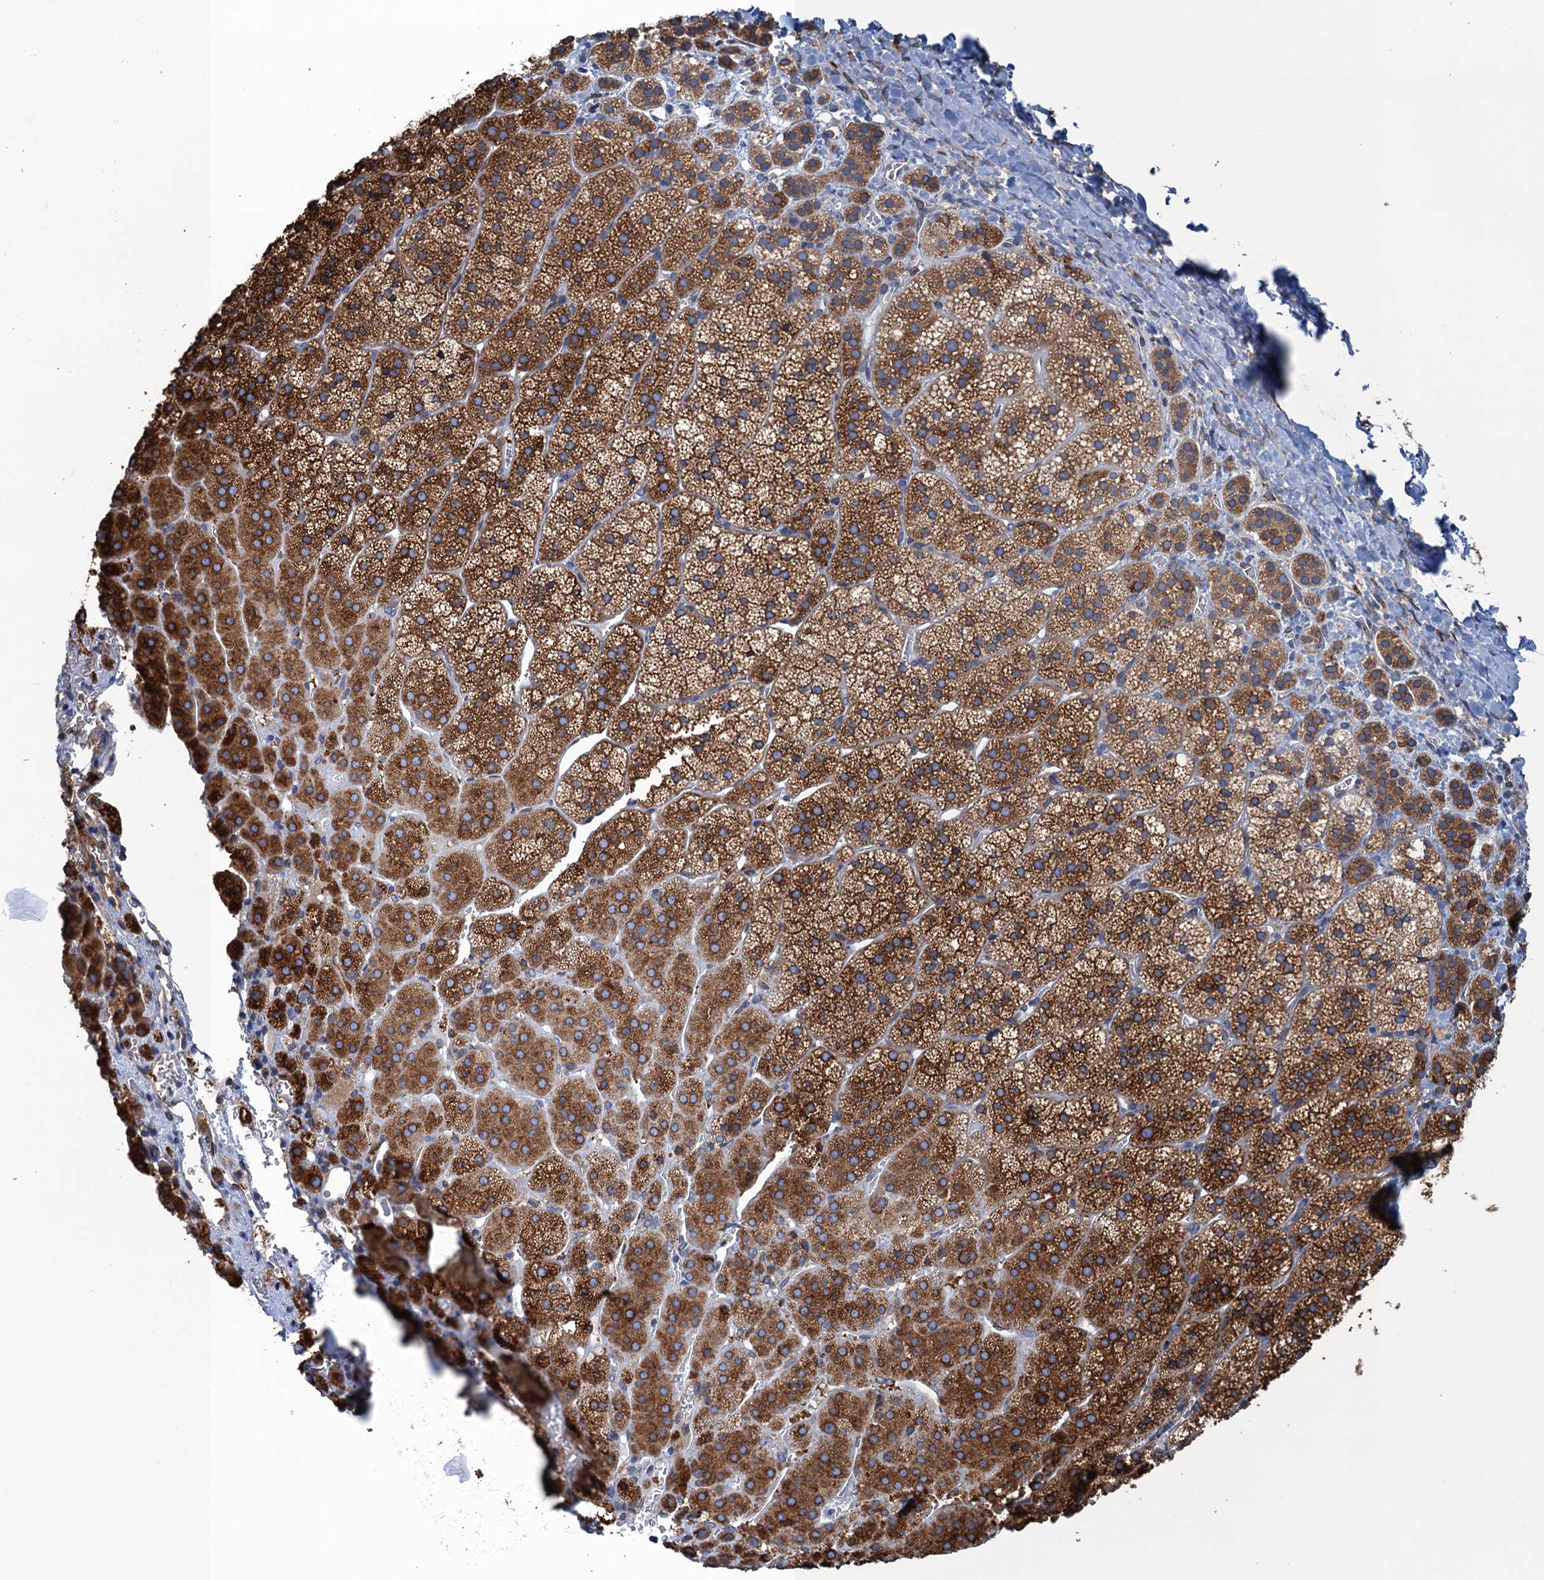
{"staining": {"intensity": "strong", "quantity": ">75%", "location": "cytoplasmic/membranous"}, "tissue": "adrenal gland", "cell_type": "Glandular cells", "image_type": "normal", "snomed": [{"axis": "morphology", "description": "Normal tissue, NOS"}, {"axis": "topography", "description": "Adrenal gland"}], "caption": "Adrenal gland stained with immunohistochemistry demonstrates strong cytoplasmic/membranous expression in about >75% of glandular cells.", "gene": "TMEM205", "patient": {"sex": "female", "age": 44}}